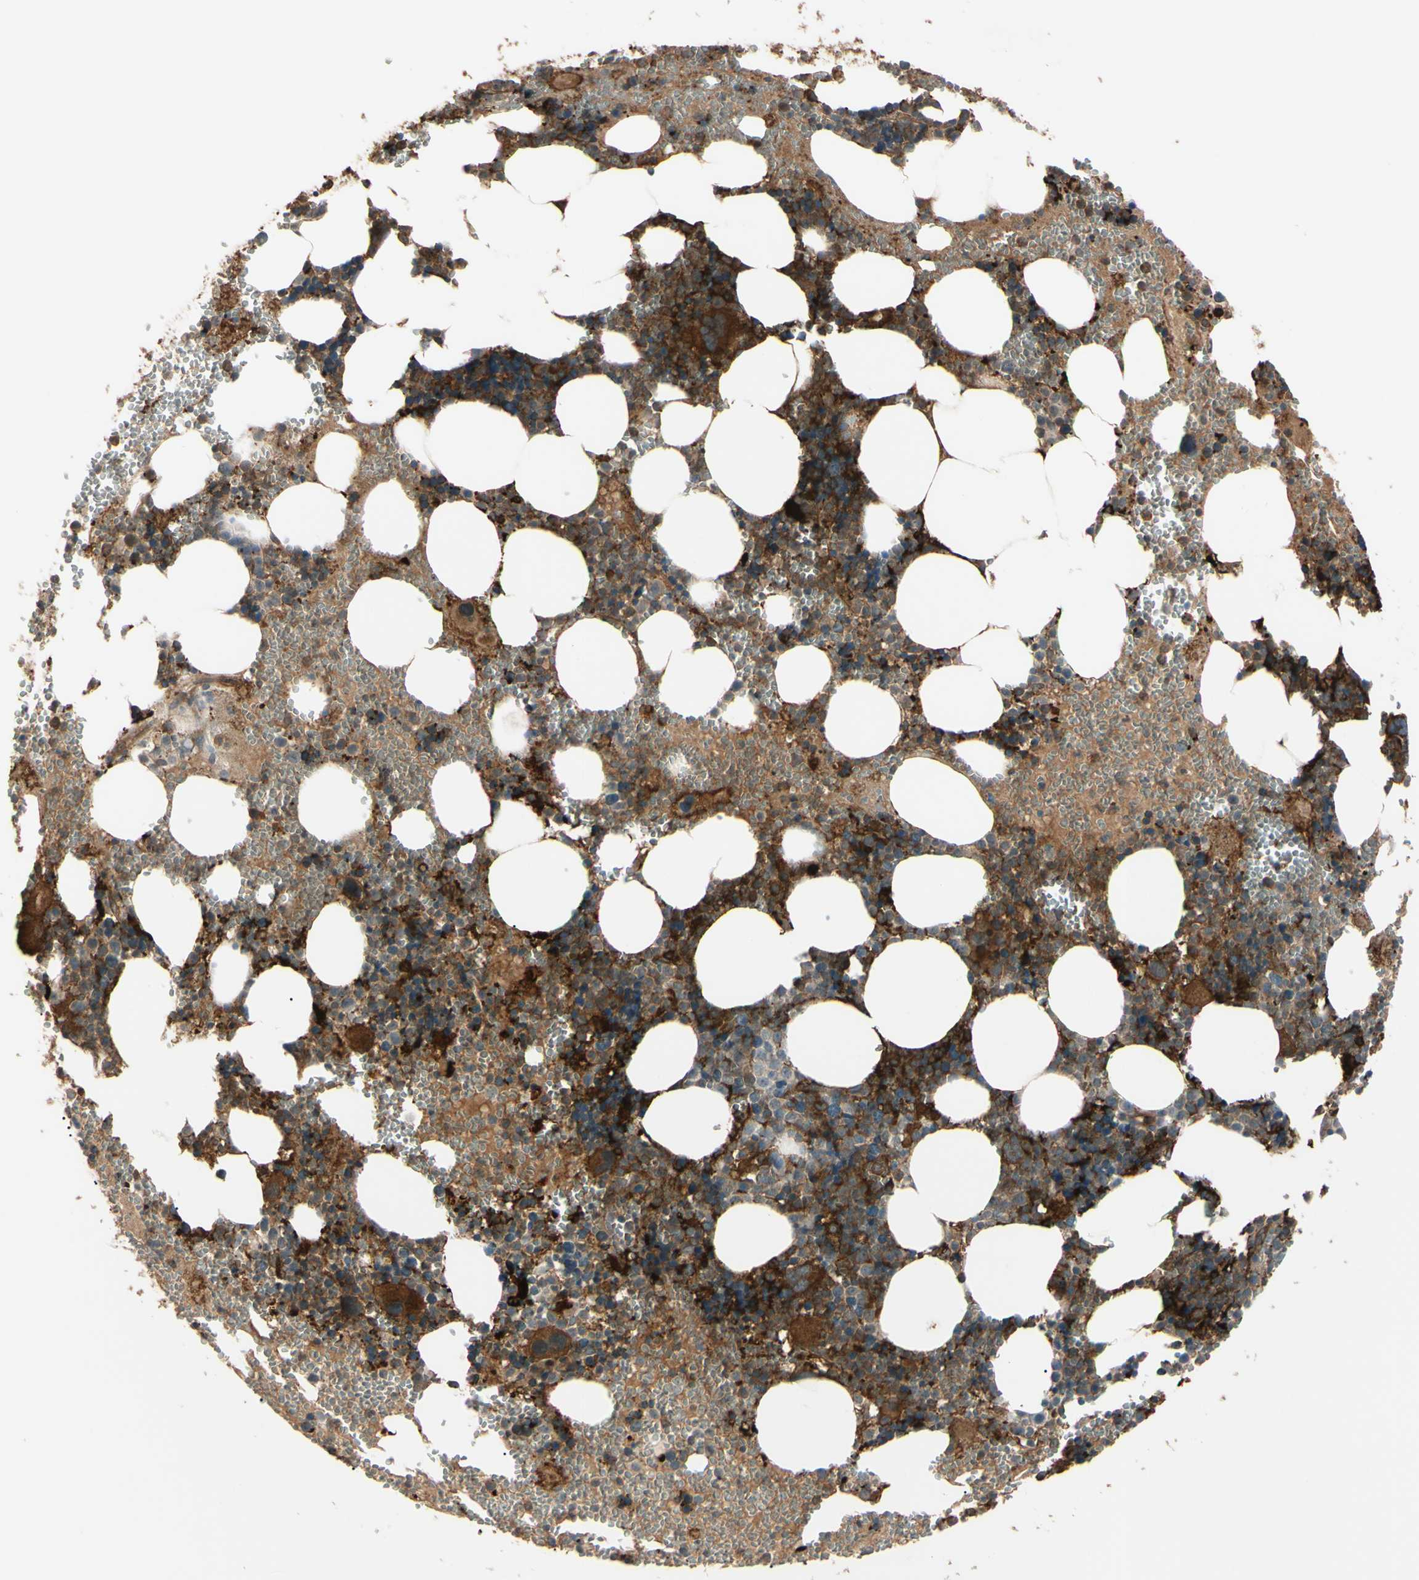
{"staining": {"intensity": "strong", "quantity": "25%-75%", "location": "cytoplasmic/membranous"}, "tissue": "bone marrow", "cell_type": "Hematopoietic cells", "image_type": "normal", "snomed": [{"axis": "morphology", "description": "Normal tissue, NOS"}, {"axis": "morphology", "description": "Inflammation, NOS"}, {"axis": "topography", "description": "Bone marrow"}], "caption": "Bone marrow stained with DAB (3,3'-diaminobenzidine) immunohistochemistry reveals high levels of strong cytoplasmic/membranous staining in about 25%-75% of hematopoietic cells.", "gene": "PTPN12", "patient": {"sex": "female", "age": 76}}